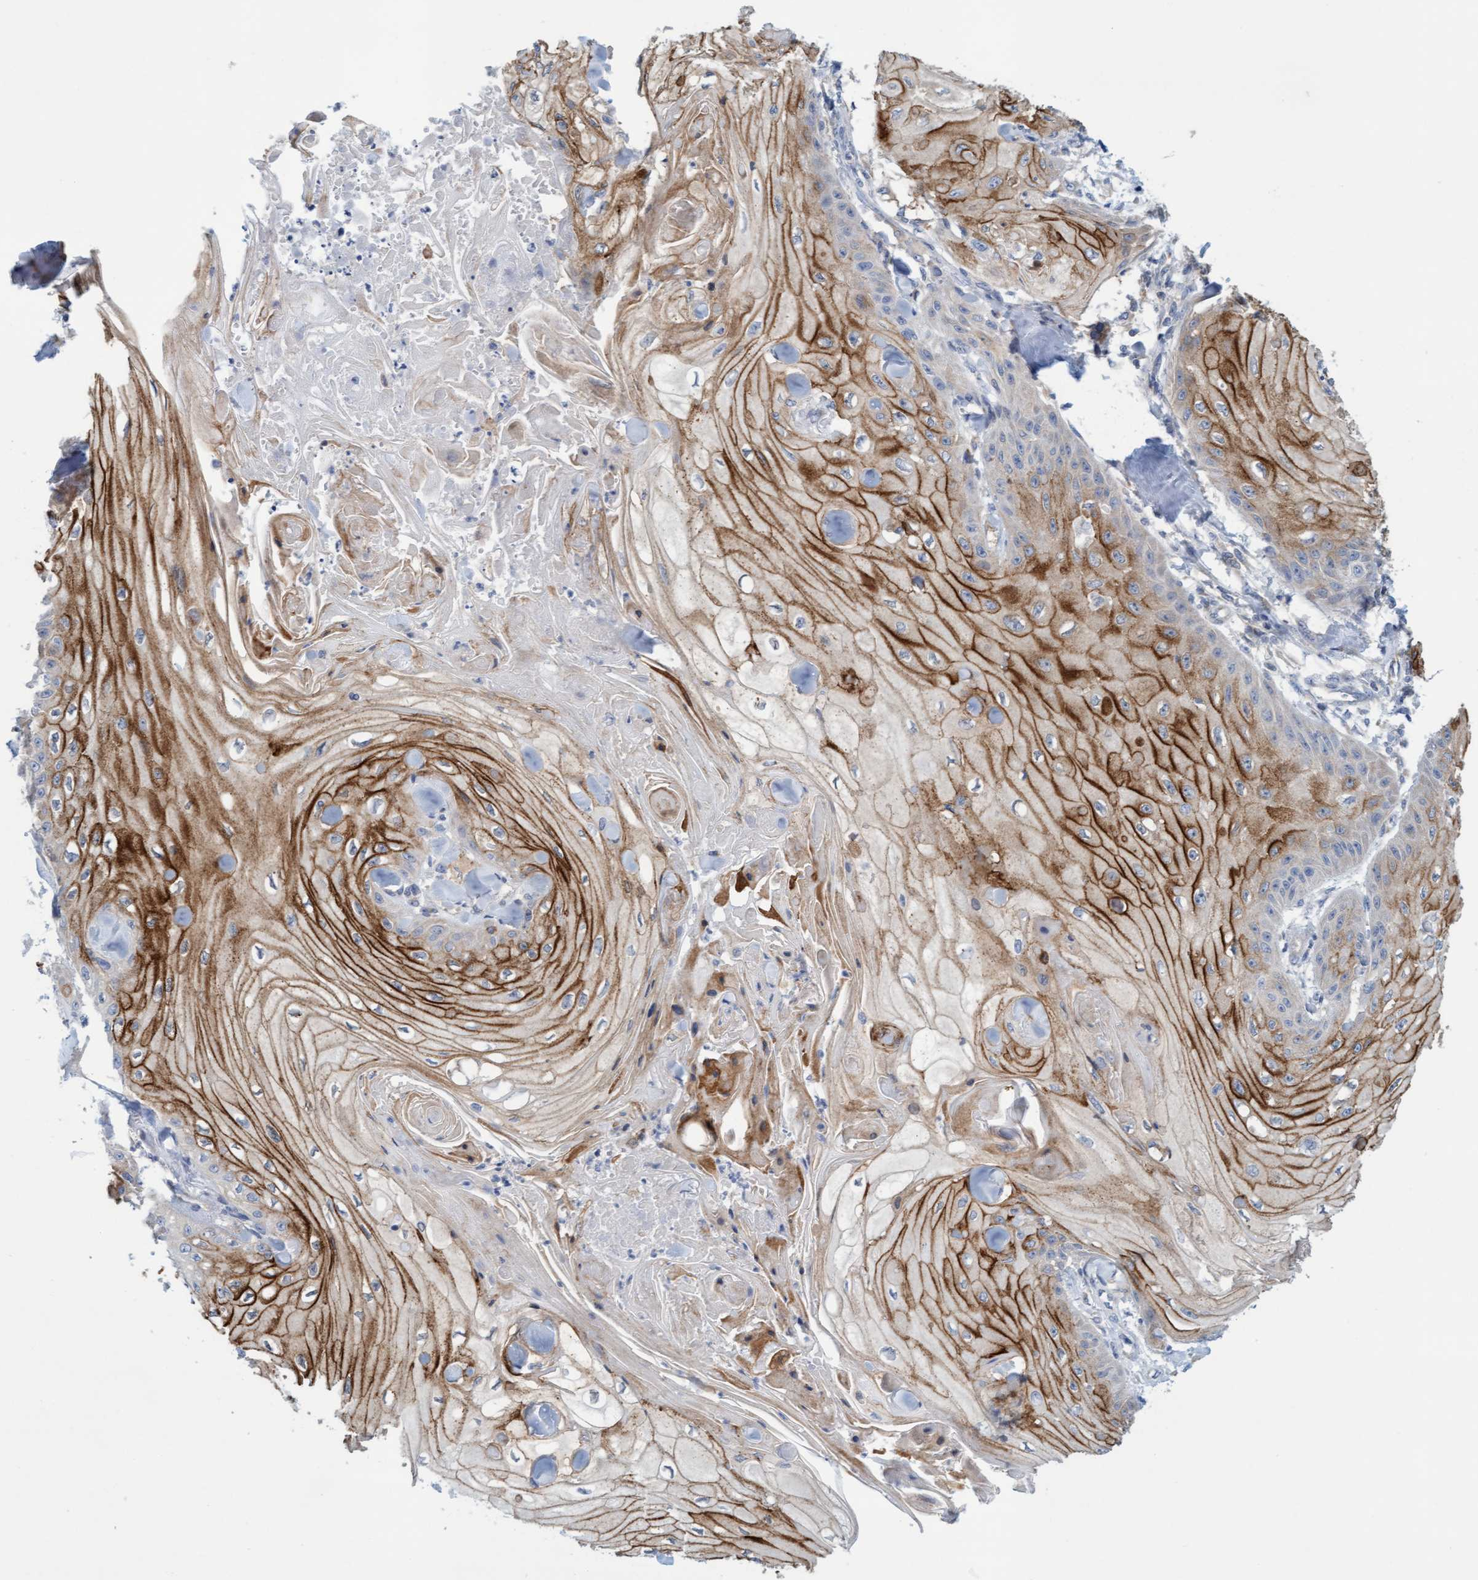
{"staining": {"intensity": "moderate", "quantity": ">75%", "location": "cytoplasmic/membranous"}, "tissue": "skin cancer", "cell_type": "Tumor cells", "image_type": "cancer", "snomed": [{"axis": "morphology", "description": "Squamous cell carcinoma, NOS"}, {"axis": "topography", "description": "Skin"}], "caption": "Immunohistochemical staining of squamous cell carcinoma (skin) demonstrates medium levels of moderate cytoplasmic/membranous positivity in about >75% of tumor cells.", "gene": "SLC28A3", "patient": {"sex": "male", "age": 74}}